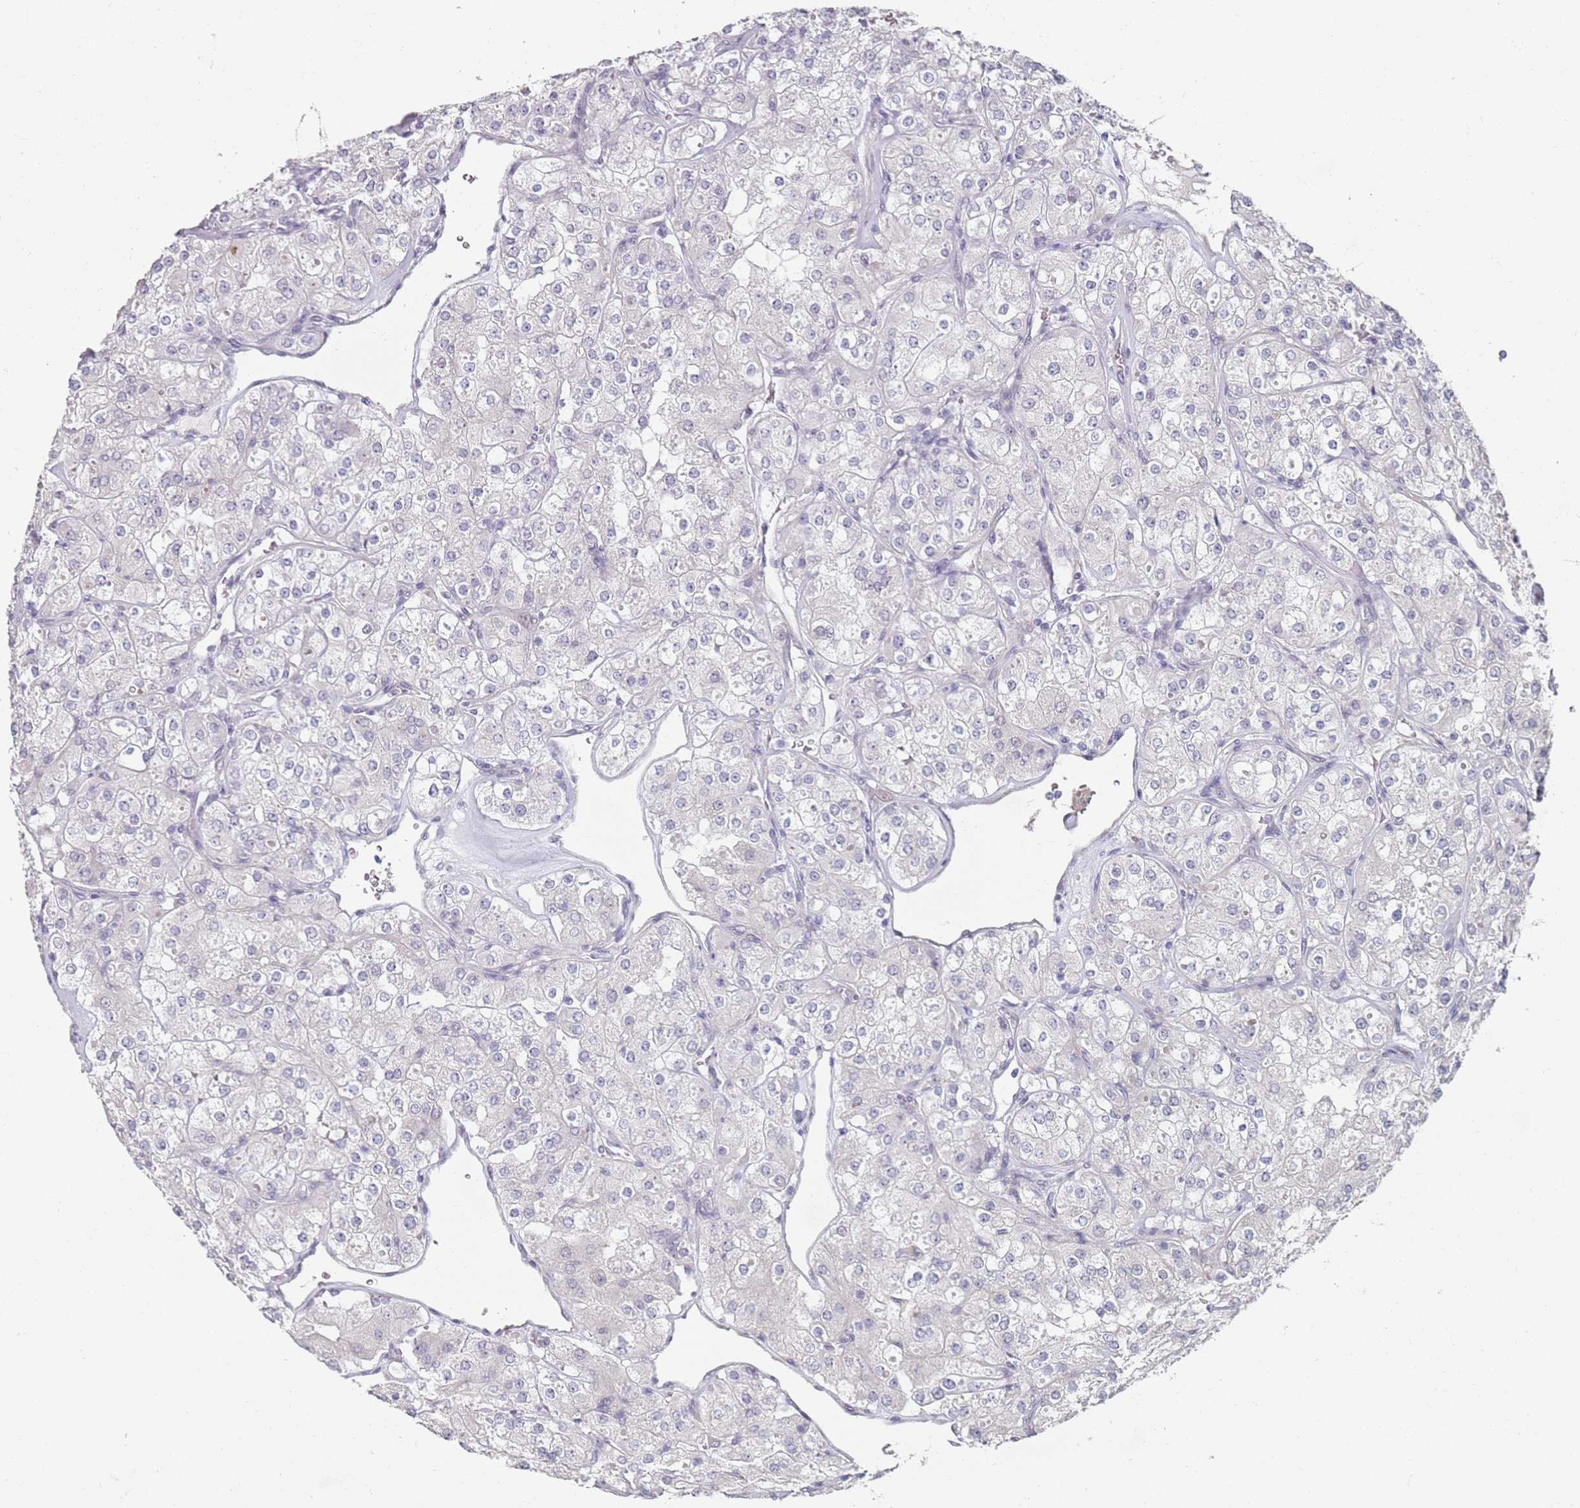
{"staining": {"intensity": "negative", "quantity": "none", "location": "none"}, "tissue": "renal cancer", "cell_type": "Tumor cells", "image_type": "cancer", "snomed": [{"axis": "morphology", "description": "Adenocarcinoma, NOS"}, {"axis": "topography", "description": "Kidney"}], "caption": "Renal cancer was stained to show a protein in brown. There is no significant positivity in tumor cells.", "gene": "DNAH11", "patient": {"sex": "male", "age": 77}}